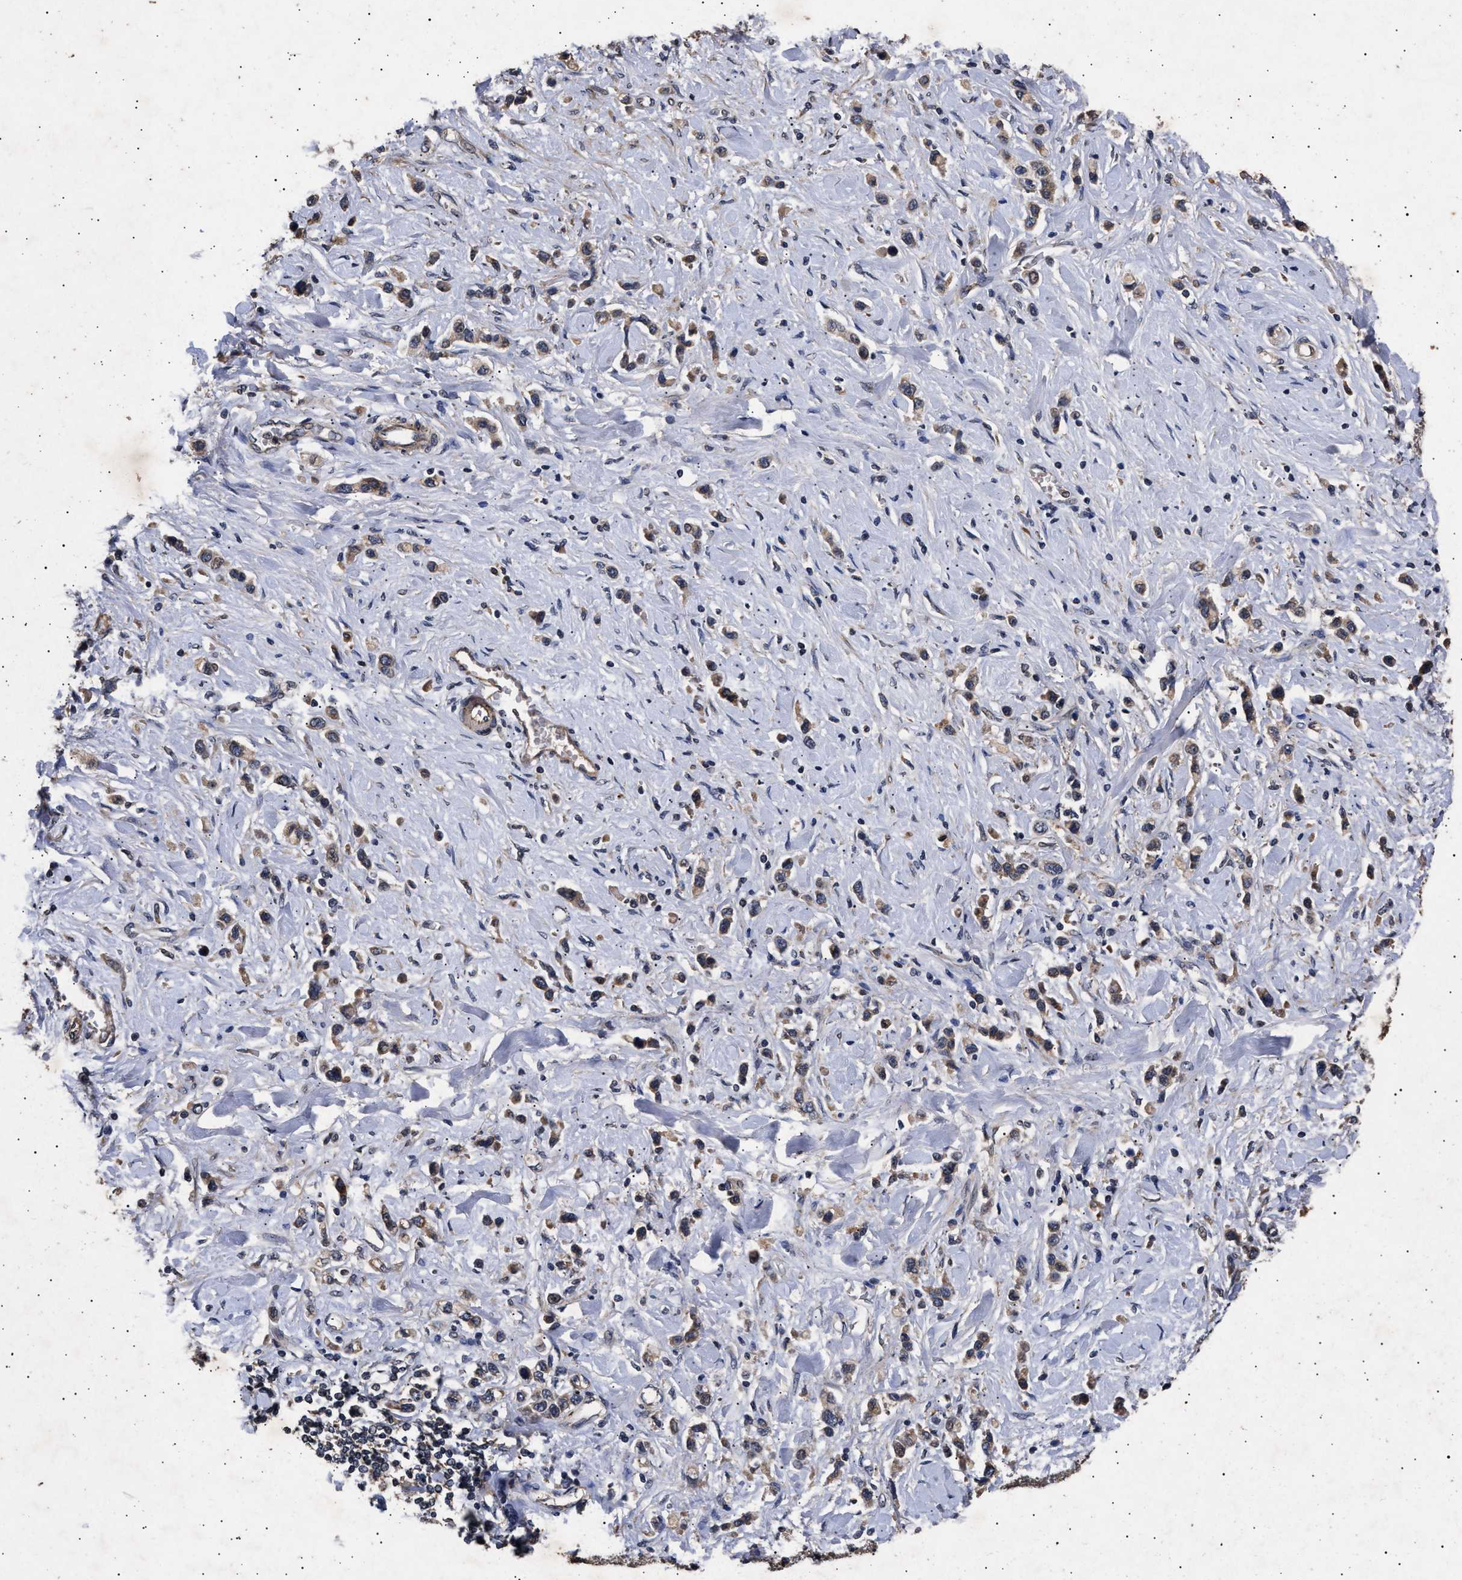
{"staining": {"intensity": "weak", "quantity": ">75%", "location": "cytoplasmic/membranous"}, "tissue": "stomach cancer", "cell_type": "Tumor cells", "image_type": "cancer", "snomed": [{"axis": "morphology", "description": "Normal tissue, NOS"}, {"axis": "morphology", "description": "Adenocarcinoma, NOS"}, {"axis": "topography", "description": "Stomach, upper"}, {"axis": "topography", "description": "Stomach"}], "caption": "Stomach adenocarcinoma was stained to show a protein in brown. There is low levels of weak cytoplasmic/membranous expression in about >75% of tumor cells. The protein is stained brown, and the nuclei are stained in blue (DAB IHC with brightfield microscopy, high magnification).", "gene": "ITGB5", "patient": {"sex": "female", "age": 65}}